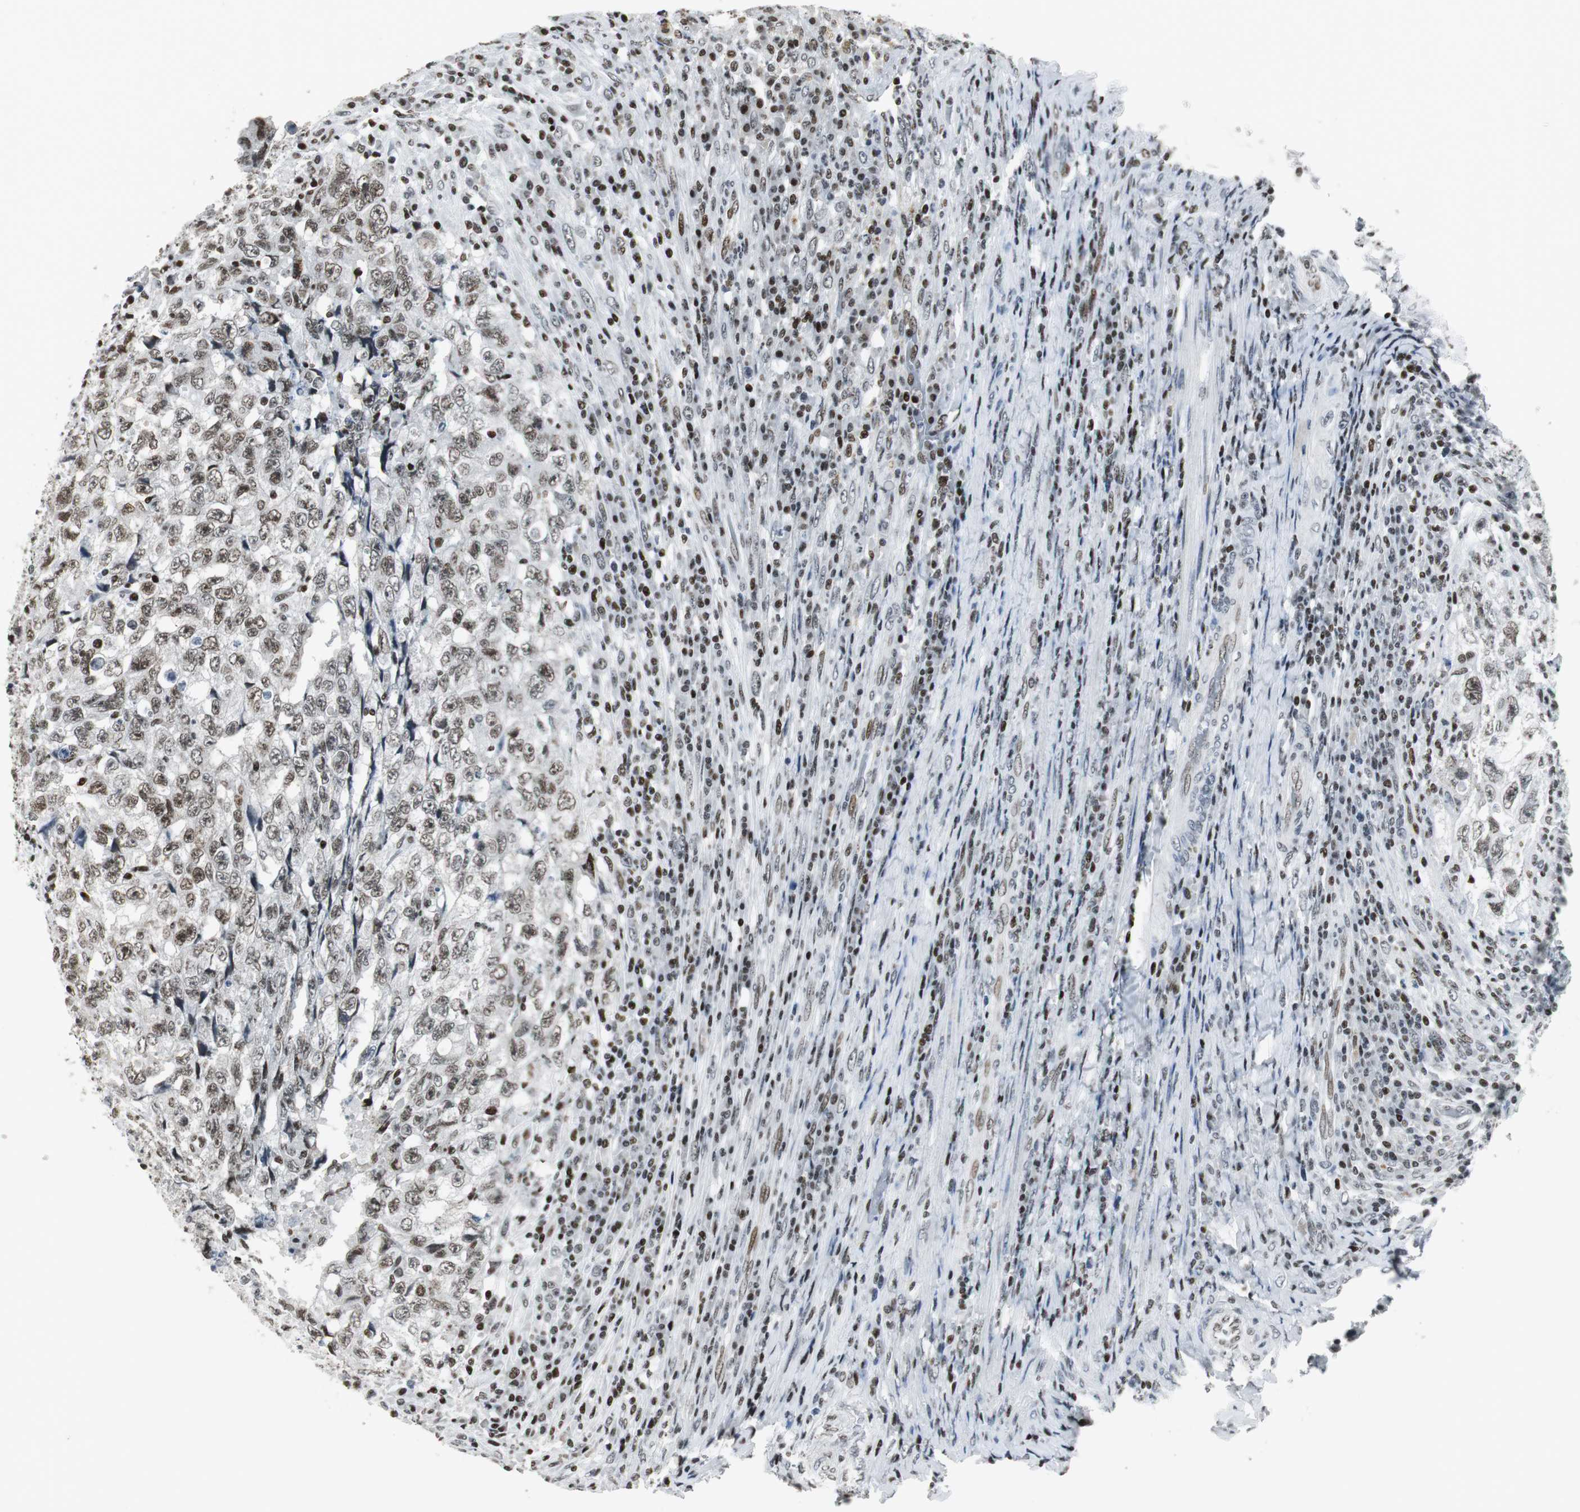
{"staining": {"intensity": "weak", "quantity": ">75%", "location": "nuclear"}, "tissue": "testis cancer", "cell_type": "Tumor cells", "image_type": "cancer", "snomed": [{"axis": "morphology", "description": "Necrosis, NOS"}, {"axis": "morphology", "description": "Carcinoma, Embryonal, NOS"}, {"axis": "topography", "description": "Testis"}], "caption": "DAB (3,3'-diaminobenzidine) immunohistochemical staining of human testis cancer (embryonal carcinoma) demonstrates weak nuclear protein expression in about >75% of tumor cells. The protein is stained brown, and the nuclei are stained in blue (DAB IHC with brightfield microscopy, high magnification).", "gene": "RBBP4", "patient": {"sex": "male", "age": 19}}